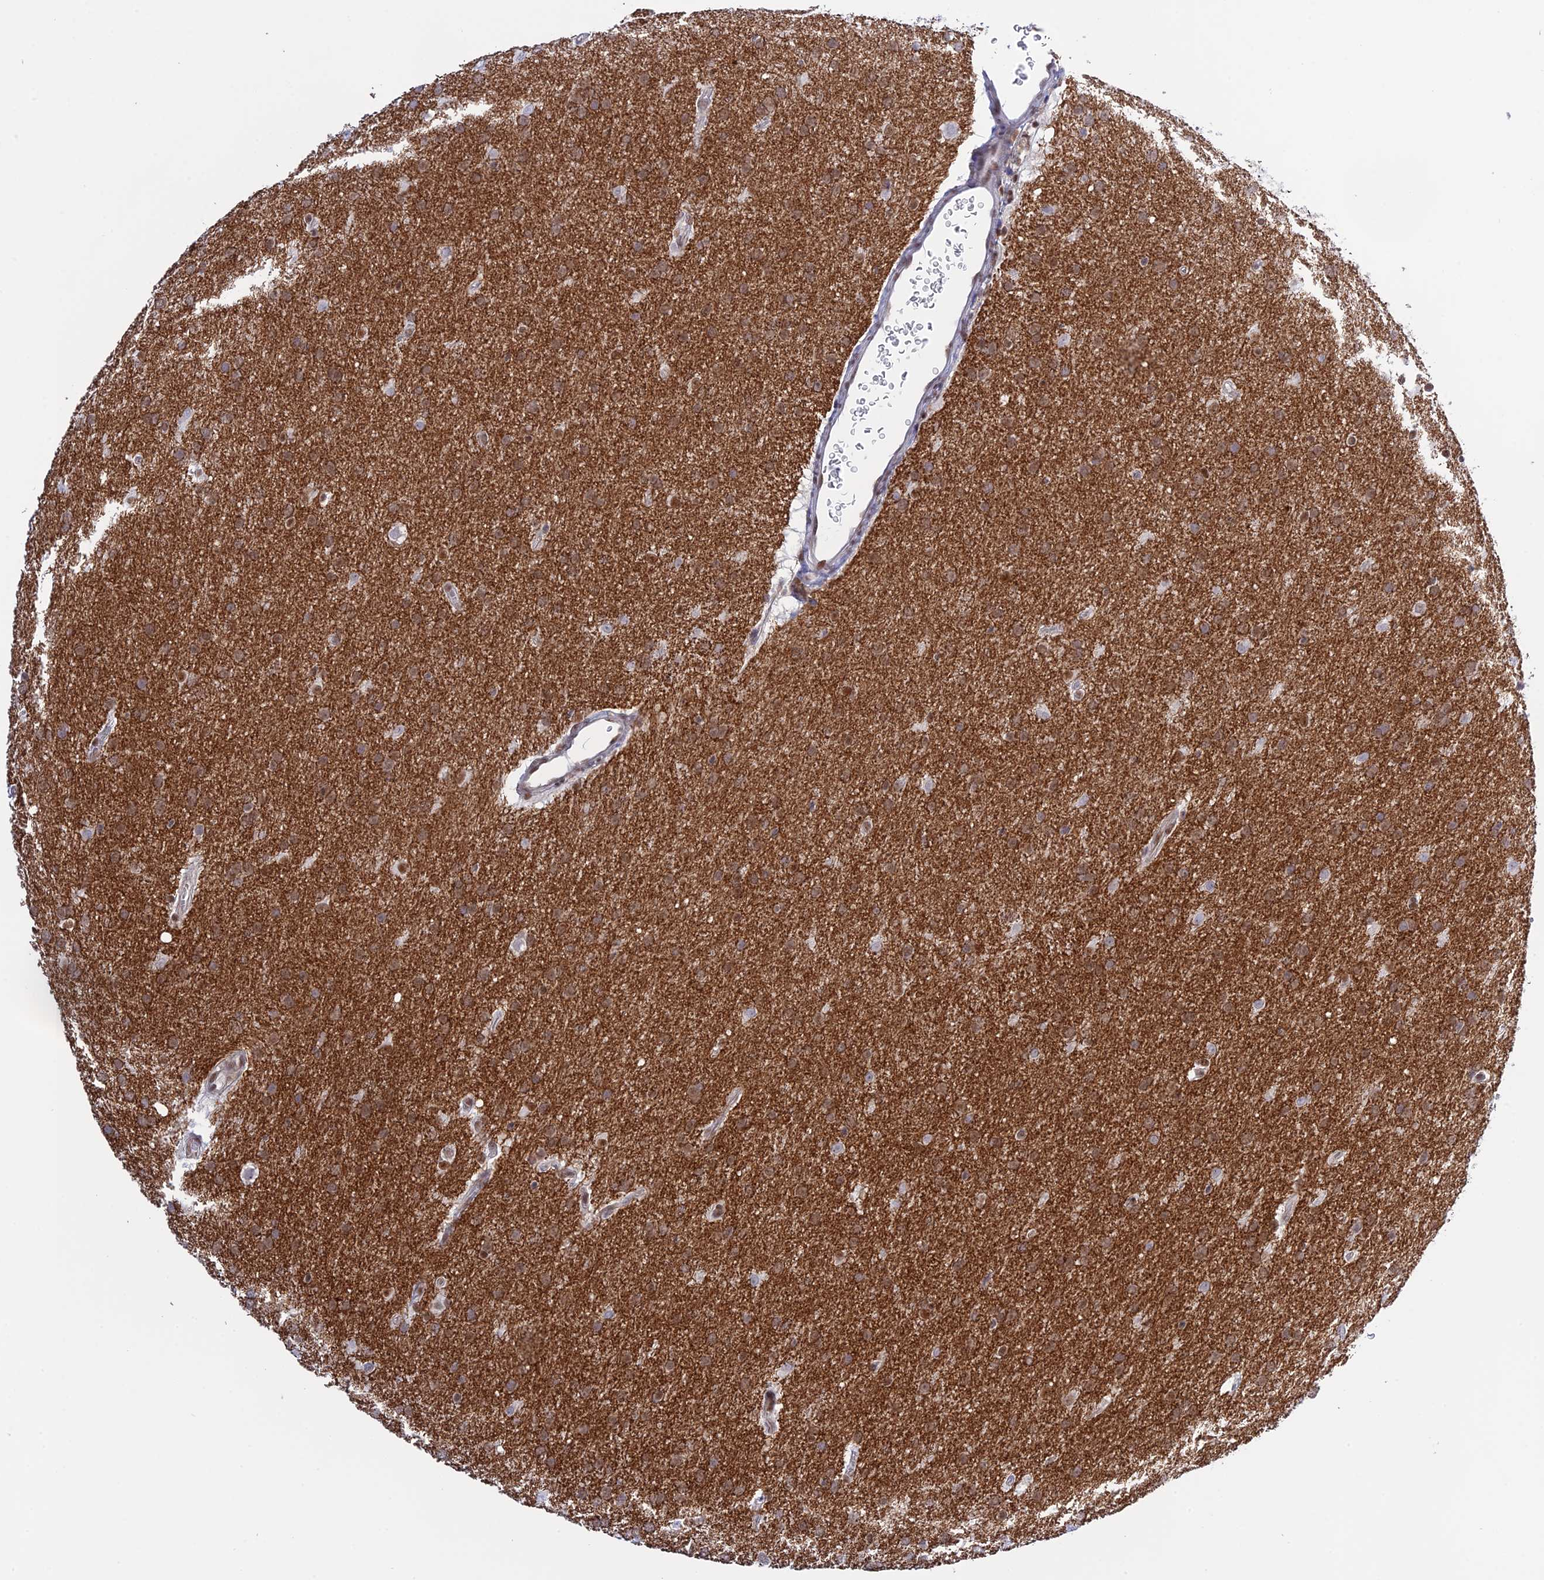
{"staining": {"intensity": "moderate", "quantity": ">75%", "location": "cytoplasmic/membranous,nuclear"}, "tissue": "glioma", "cell_type": "Tumor cells", "image_type": "cancer", "snomed": [{"axis": "morphology", "description": "Glioma, malignant, Low grade"}, {"axis": "topography", "description": "Brain"}], "caption": "DAB immunohistochemical staining of human glioma reveals moderate cytoplasmic/membranous and nuclear protein positivity in about >75% of tumor cells.", "gene": "TCEA1", "patient": {"sex": "female", "age": 32}}